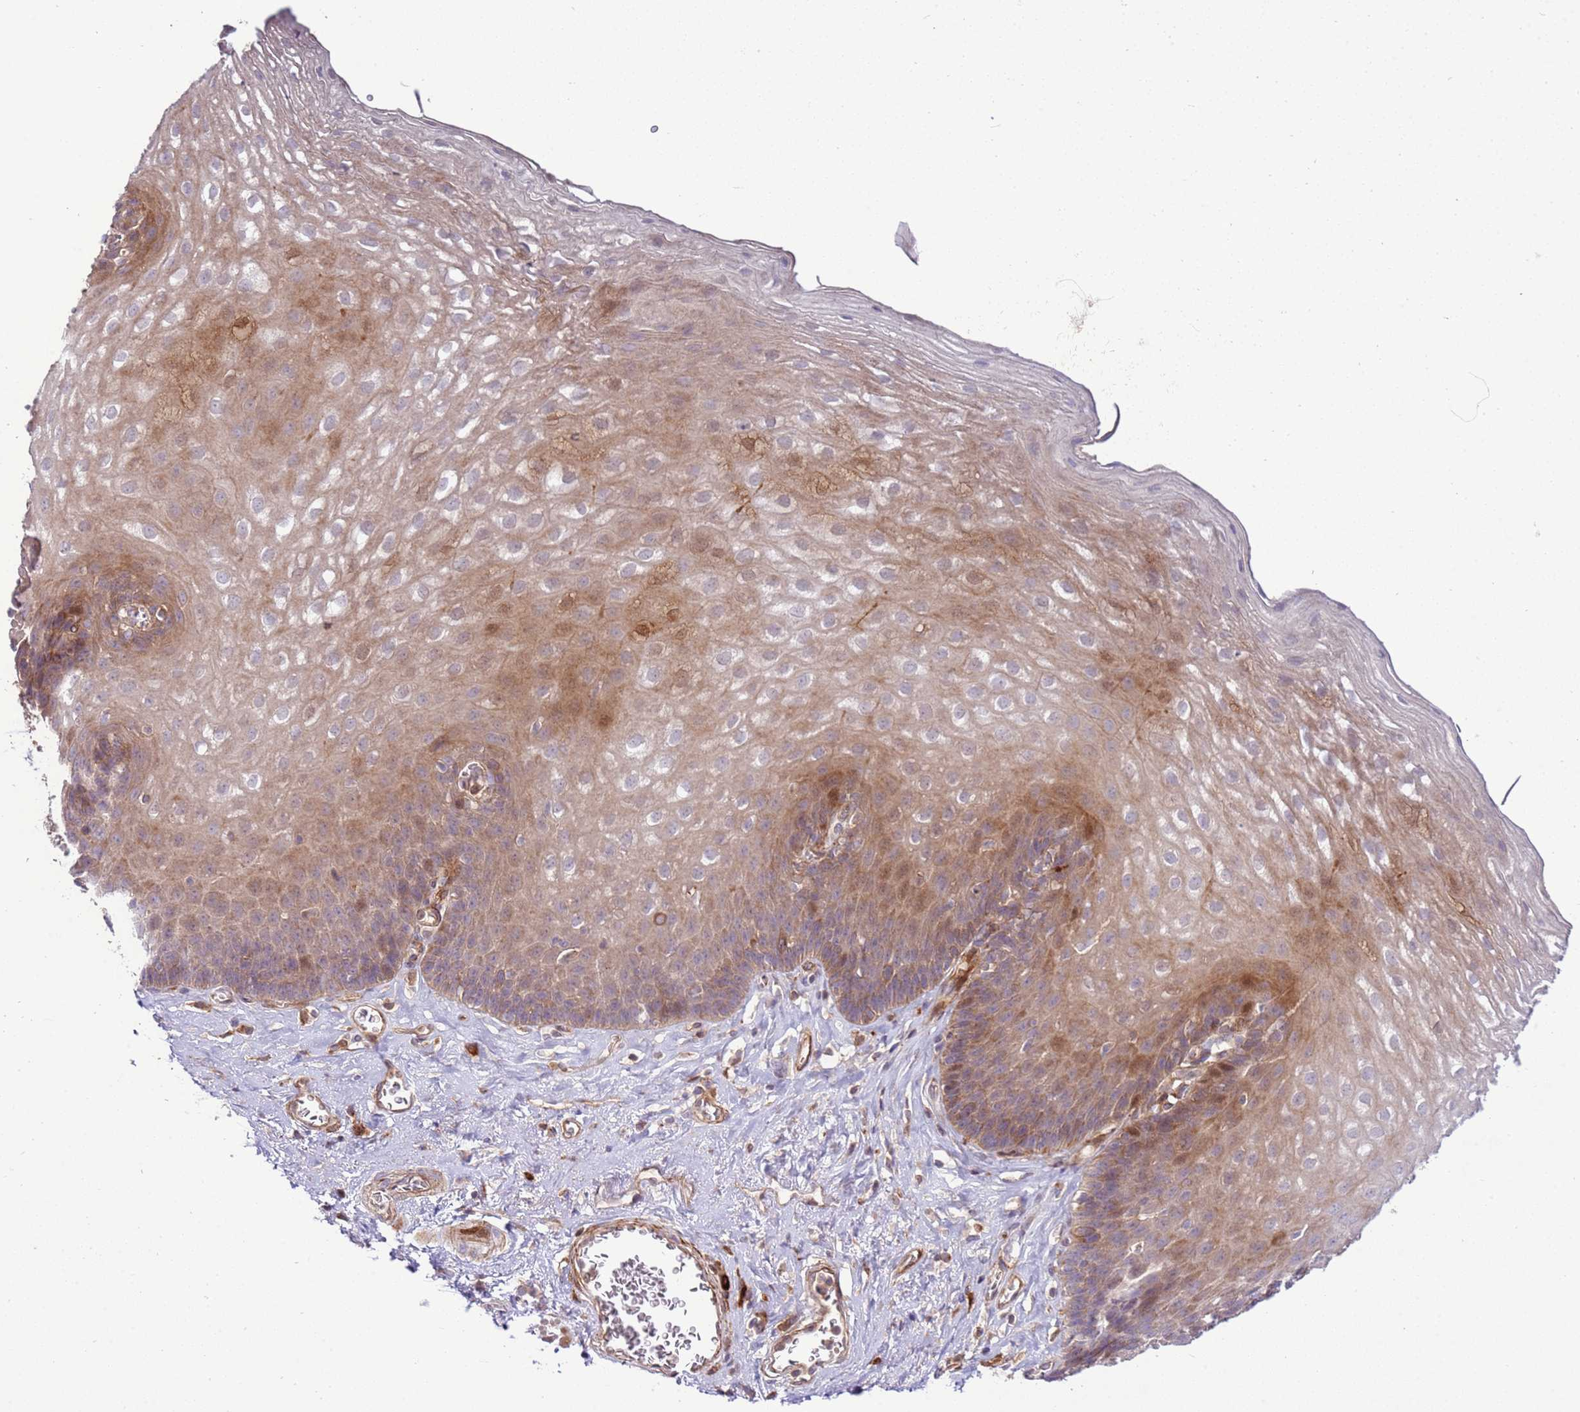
{"staining": {"intensity": "moderate", "quantity": "25%-75%", "location": "cytoplasmic/membranous"}, "tissue": "esophagus", "cell_type": "Squamous epithelial cells", "image_type": "normal", "snomed": [{"axis": "morphology", "description": "Normal tissue, NOS"}, {"axis": "topography", "description": "Esophagus"}], "caption": "Approximately 25%-75% of squamous epithelial cells in normal human esophagus demonstrate moderate cytoplasmic/membranous protein positivity as visualized by brown immunohistochemical staining.", "gene": "ZNF624", "patient": {"sex": "female", "age": 66}}